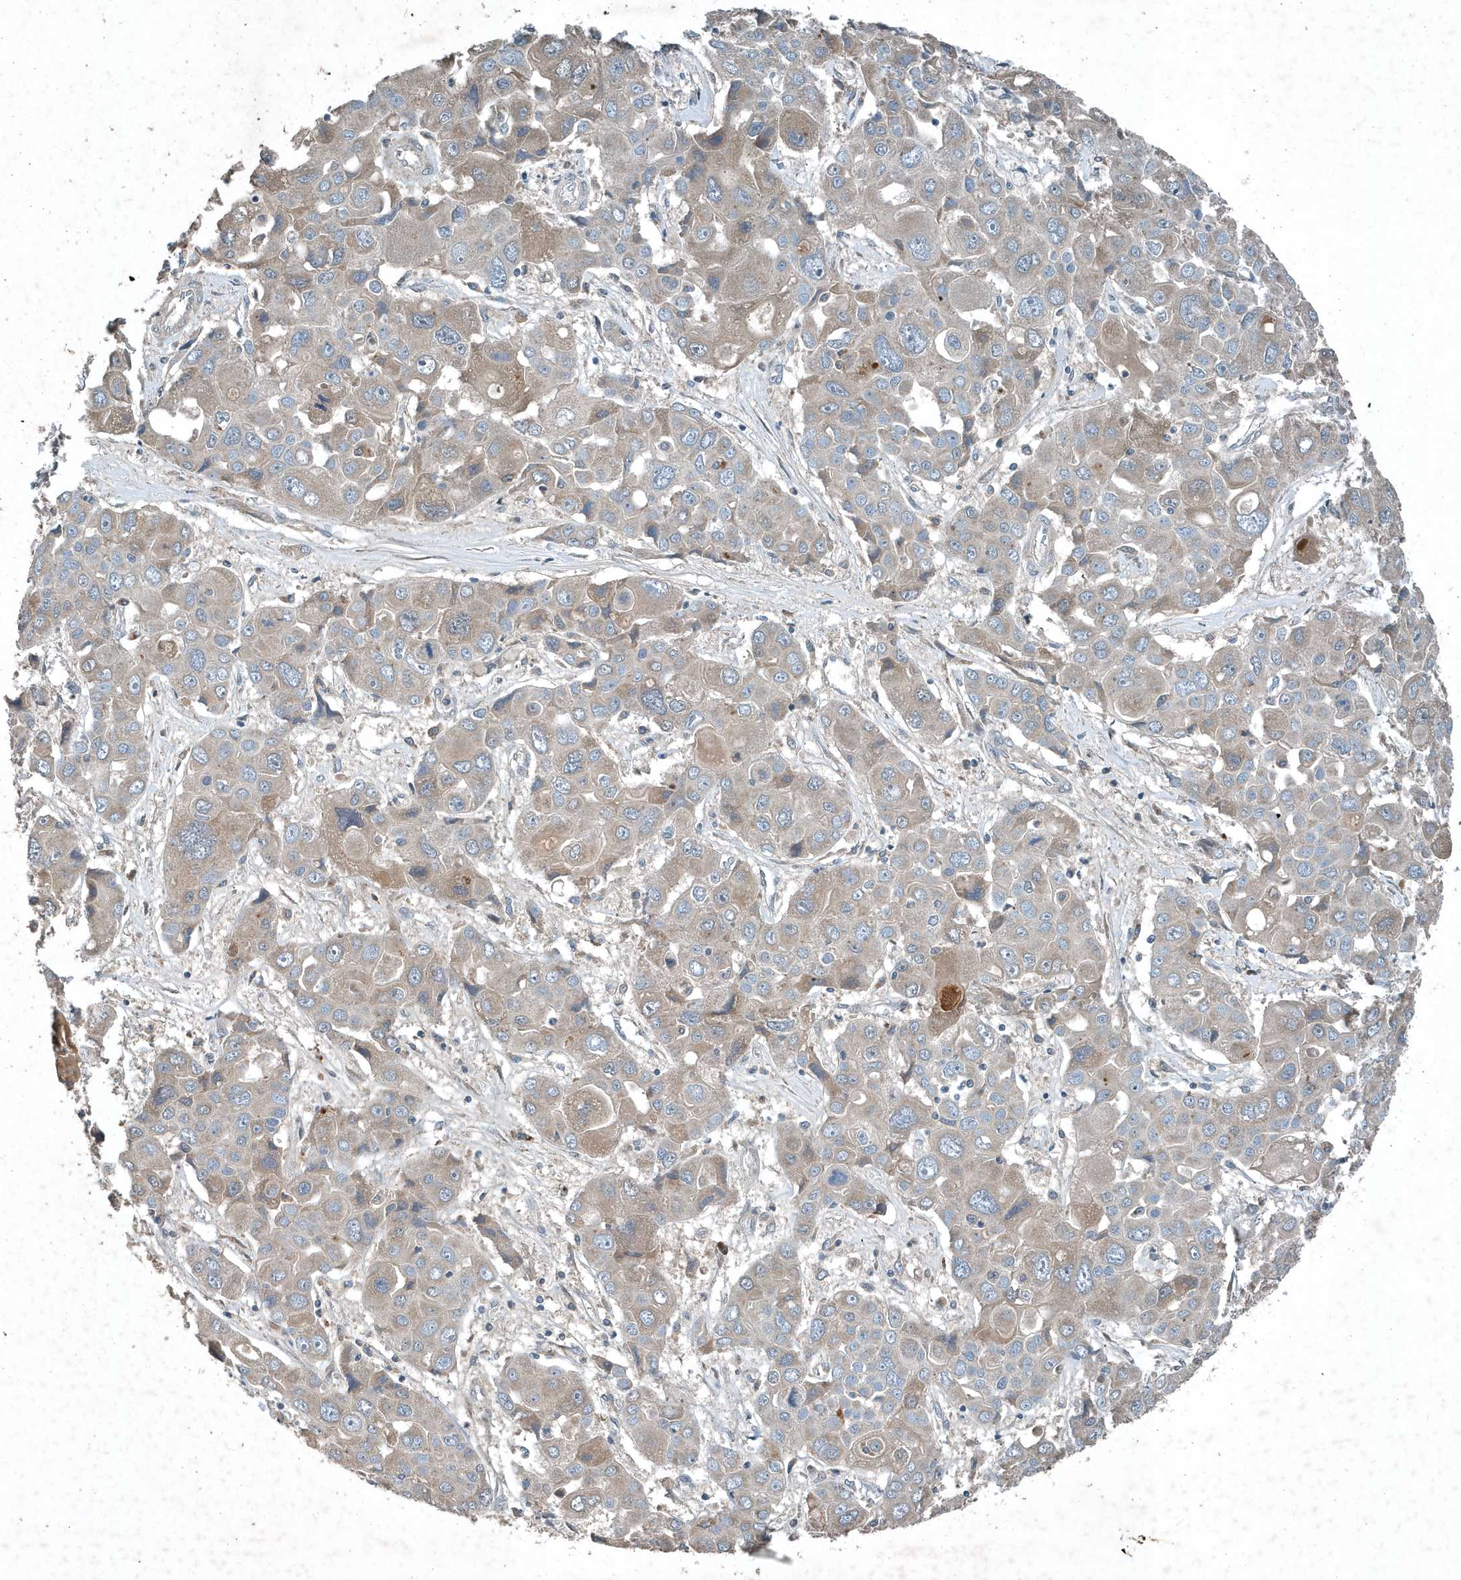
{"staining": {"intensity": "weak", "quantity": "<25%", "location": "cytoplasmic/membranous"}, "tissue": "liver cancer", "cell_type": "Tumor cells", "image_type": "cancer", "snomed": [{"axis": "morphology", "description": "Cholangiocarcinoma"}, {"axis": "topography", "description": "Liver"}], "caption": "This is an immunohistochemistry (IHC) micrograph of human liver cancer. There is no staining in tumor cells.", "gene": "SCFD2", "patient": {"sex": "male", "age": 67}}